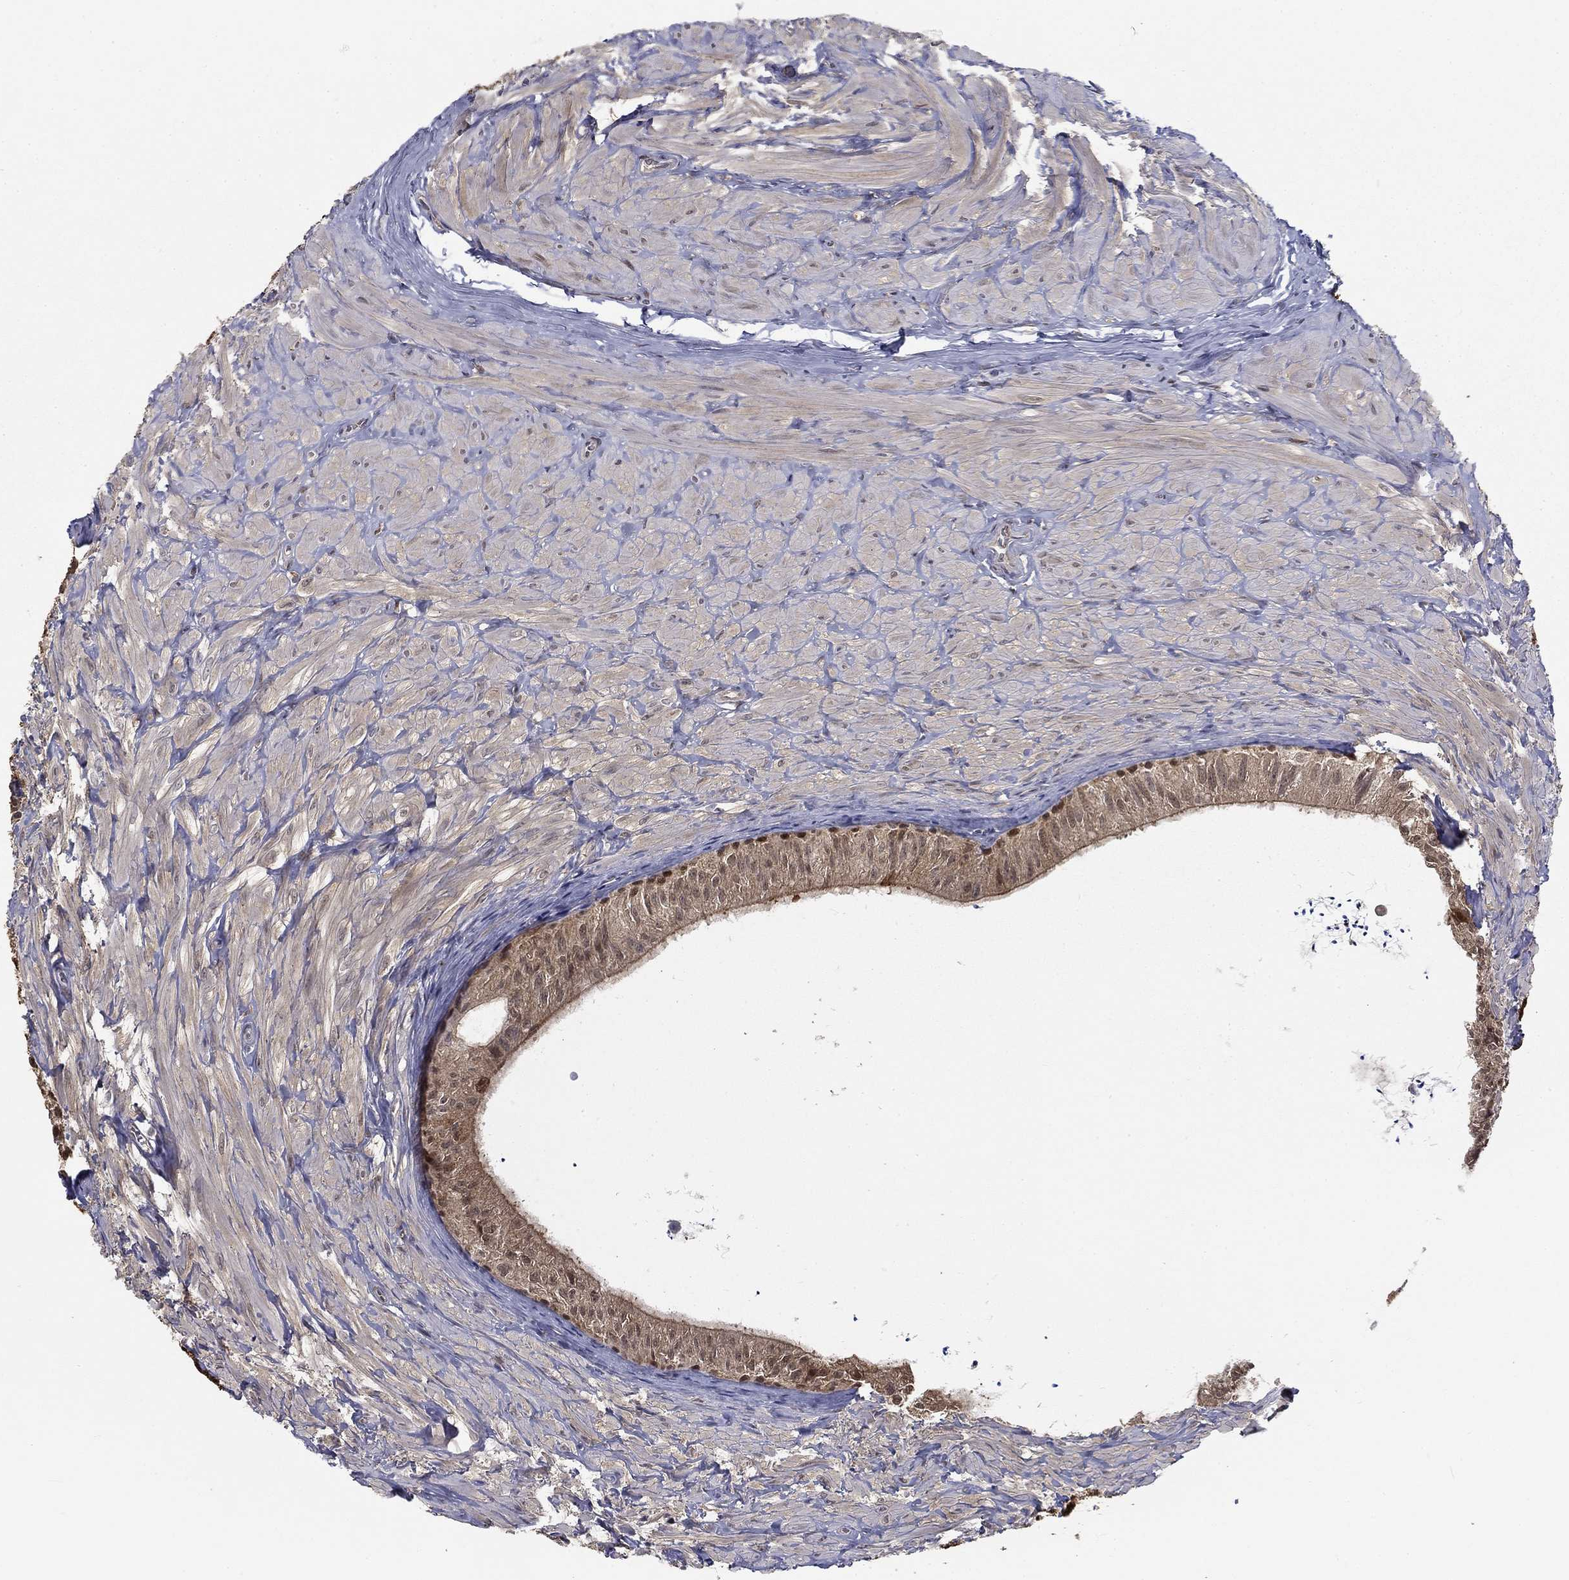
{"staining": {"intensity": "moderate", "quantity": "<25%", "location": "nuclear"}, "tissue": "epididymis", "cell_type": "Glandular cells", "image_type": "normal", "snomed": [{"axis": "morphology", "description": "Normal tissue, NOS"}, {"axis": "topography", "description": "Epididymis"}], "caption": "Protein expression analysis of benign human epididymis reveals moderate nuclear staining in about <25% of glandular cells. (brown staining indicates protein expression, while blue staining denotes nuclei).", "gene": "NIT2", "patient": {"sex": "male", "age": 32}}